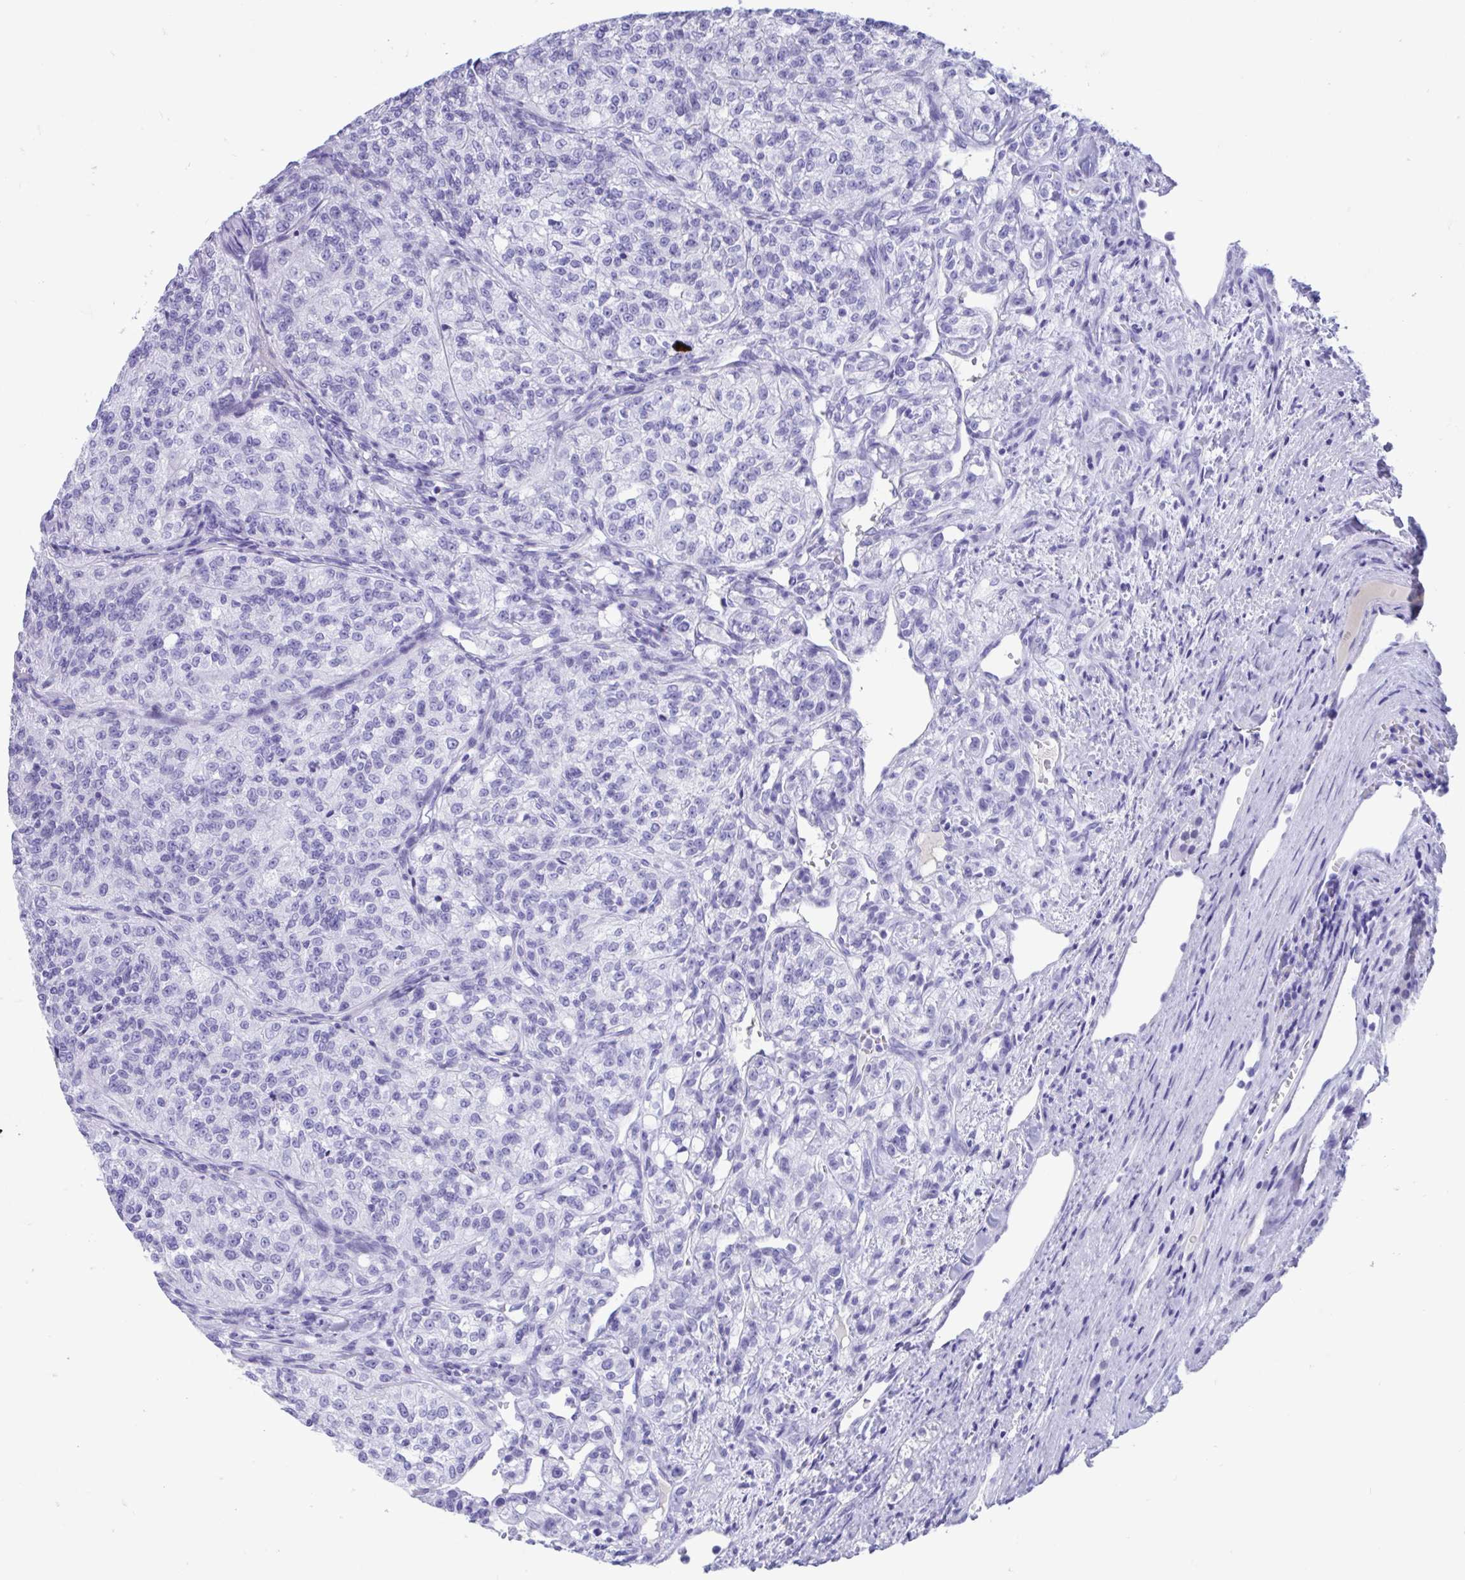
{"staining": {"intensity": "negative", "quantity": "none", "location": "none"}, "tissue": "renal cancer", "cell_type": "Tumor cells", "image_type": "cancer", "snomed": [{"axis": "morphology", "description": "Adenocarcinoma, NOS"}, {"axis": "topography", "description": "Kidney"}], "caption": "IHC micrograph of renal cancer stained for a protein (brown), which displays no expression in tumor cells.", "gene": "TMEM35A", "patient": {"sex": "female", "age": 63}}